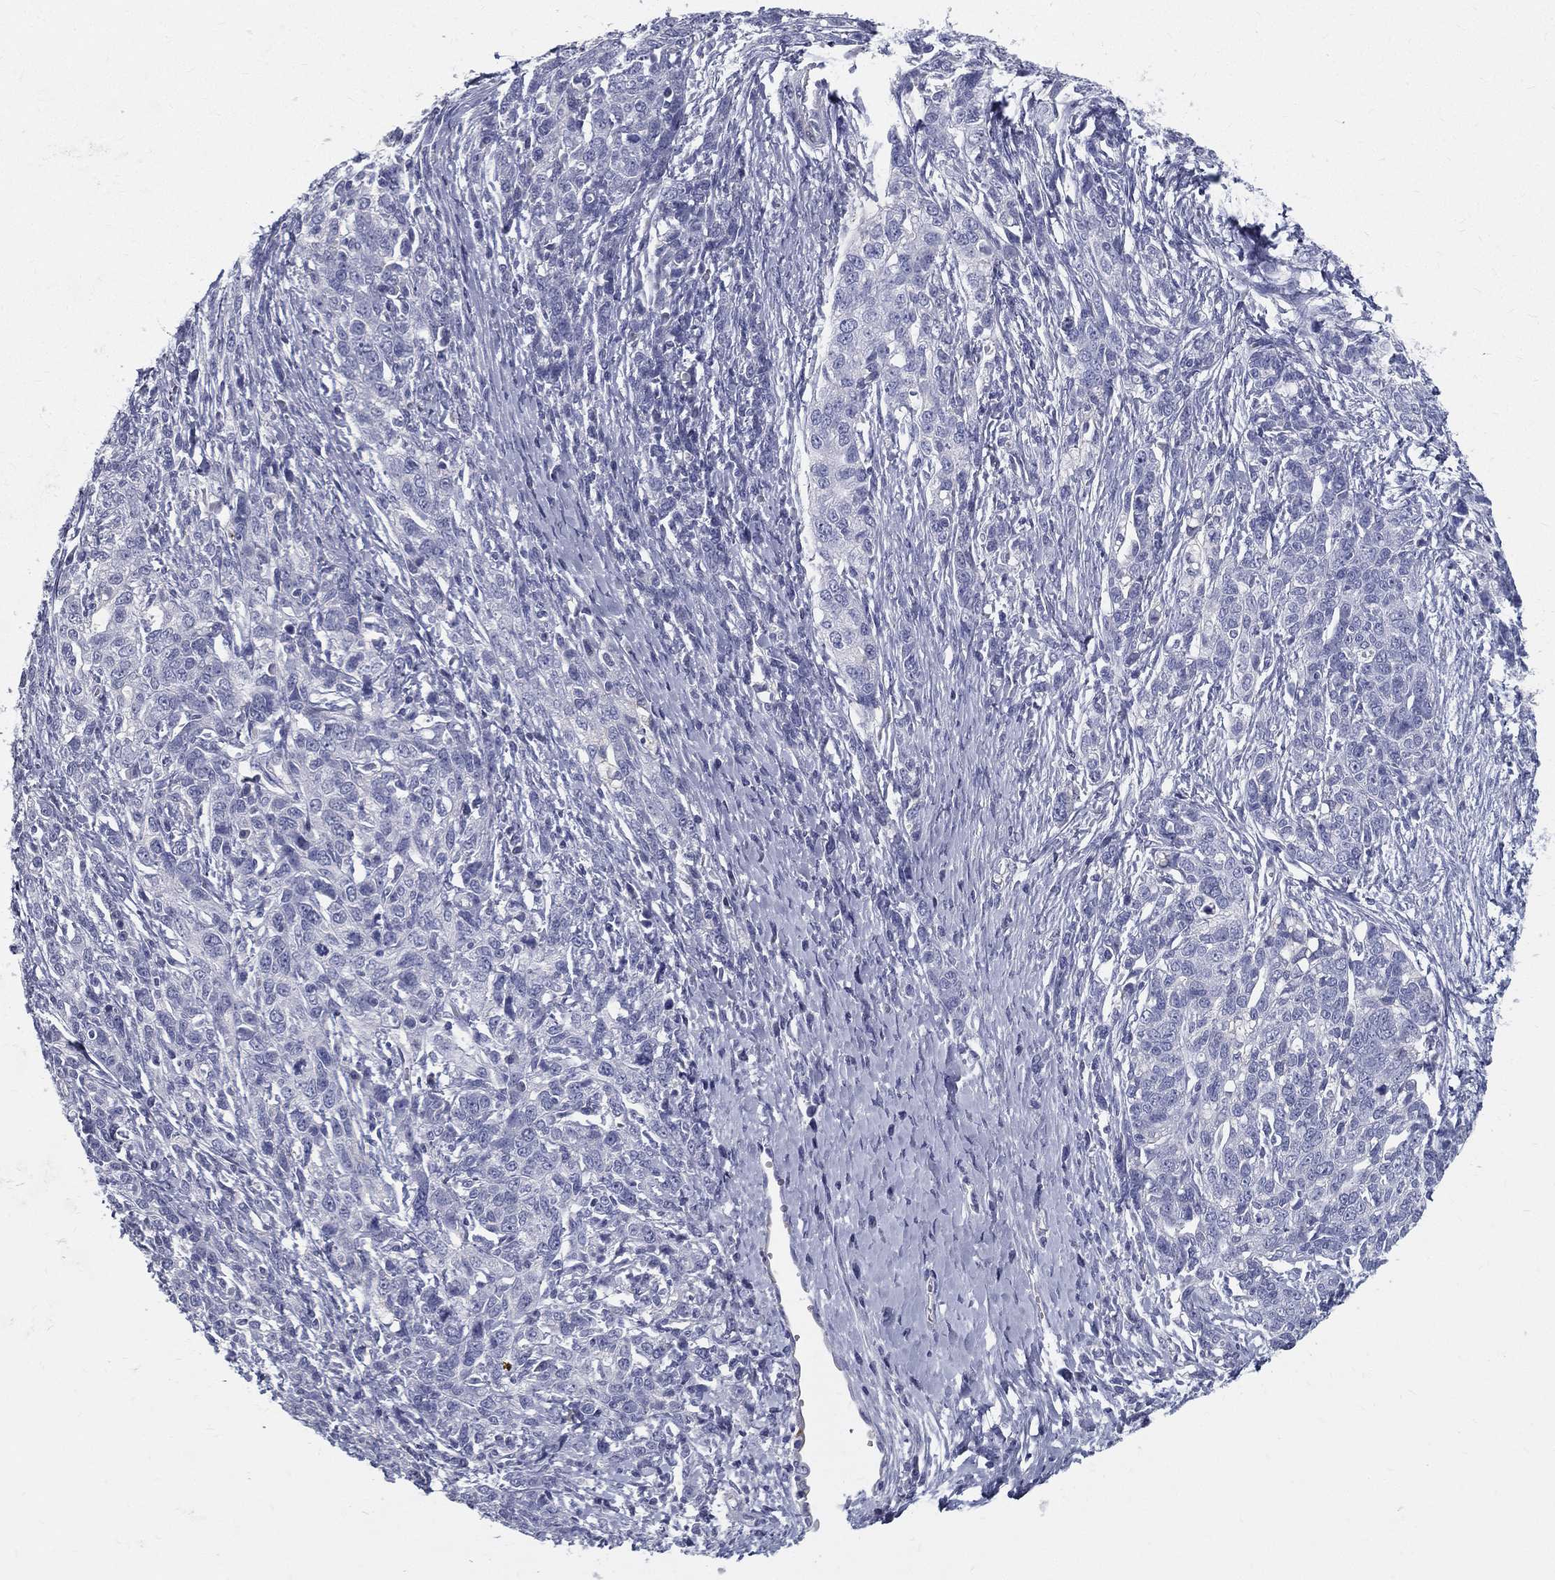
{"staining": {"intensity": "negative", "quantity": "none", "location": "none"}, "tissue": "ovarian cancer", "cell_type": "Tumor cells", "image_type": "cancer", "snomed": [{"axis": "morphology", "description": "Cystadenocarcinoma, serous, NOS"}, {"axis": "topography", "description": "Ovary"}], "caption": "The photomicrograph shows no significant staining in tumor cells of ovarian cancer.", "gene": "STS", "patient": {"sex": "female", "age": 71}}